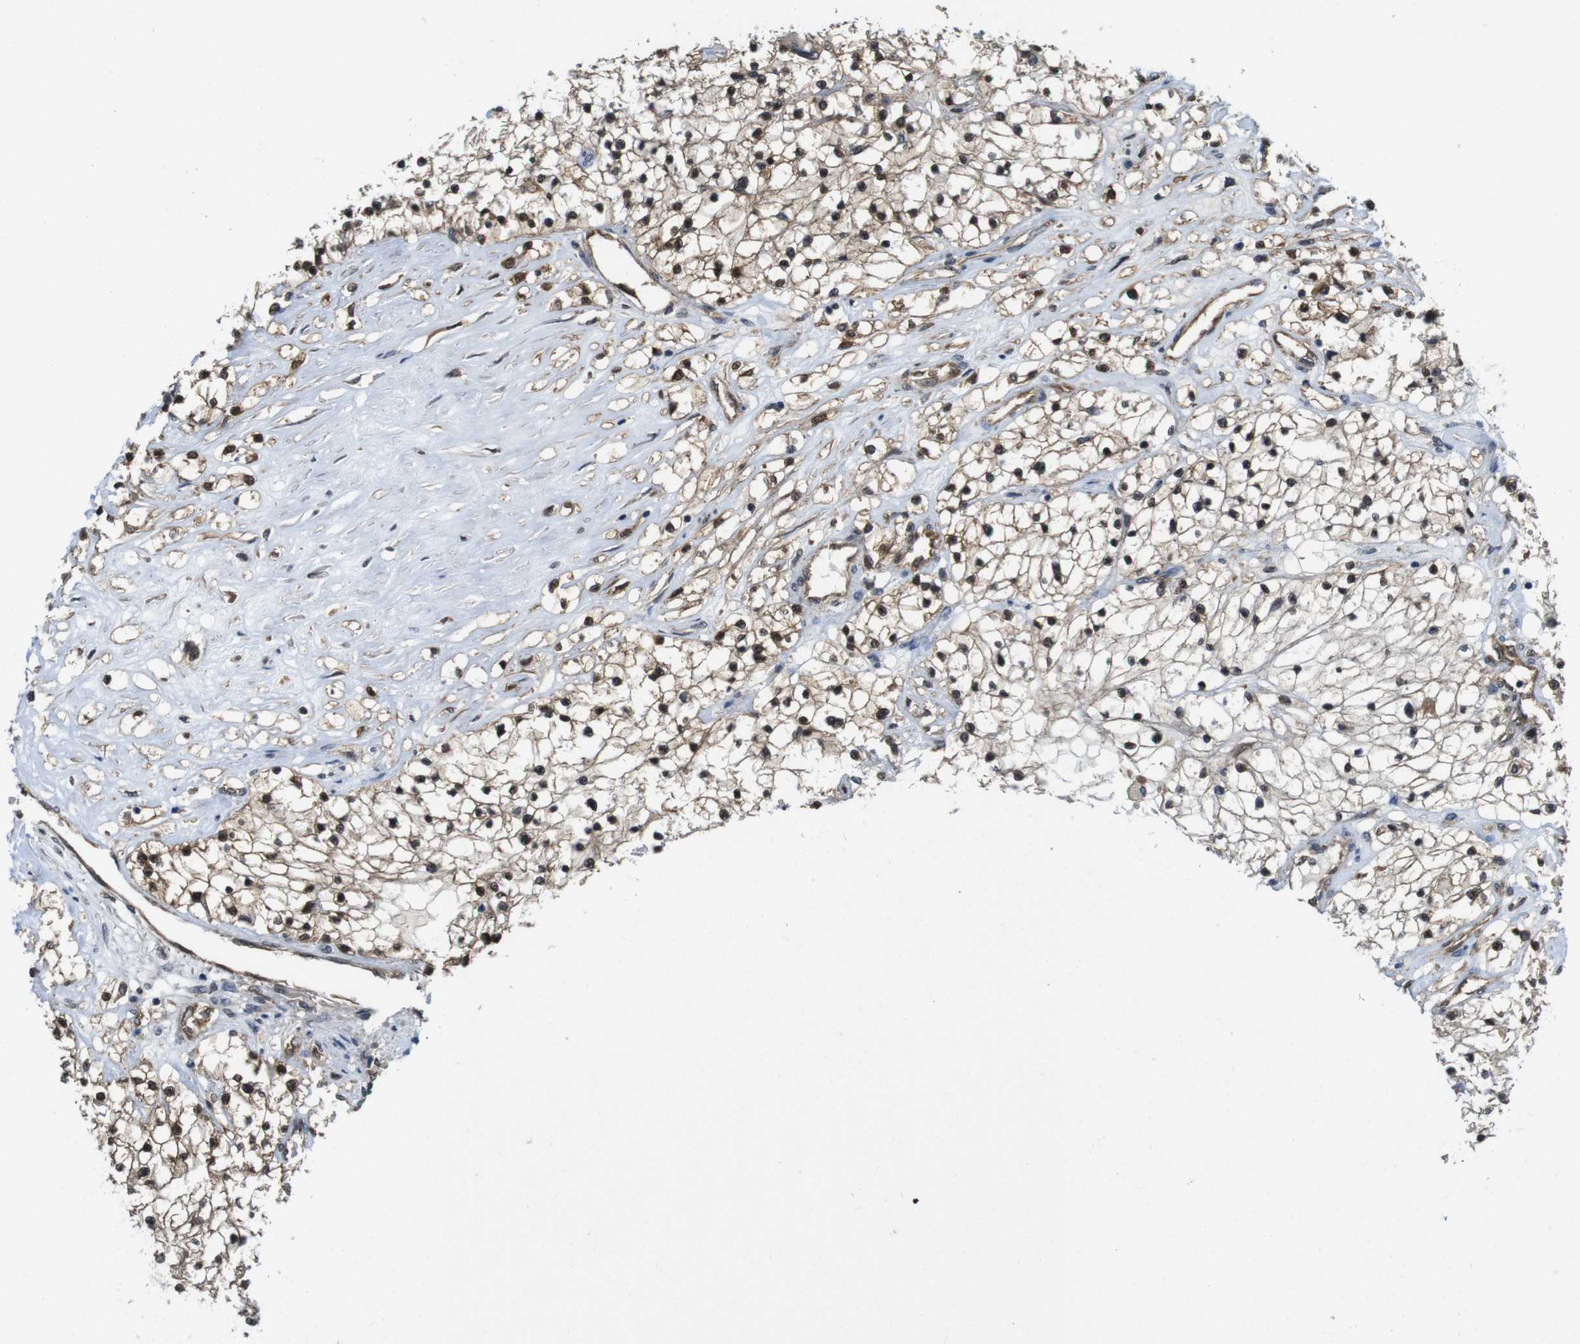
{"staining": {"intensity": "strong", "quantity": ">75%", "location": "cytoplasmic/membranous,nuclear"}, "tissue": "renal cancer", "cell_type": "Tumor cells", "image_type": "cancer", "snomed": [{"axis": "morphology", "description": "Adenocarcinoma, NOS"}, {"axis": "topography", "description": "Kidney"}], "caption": "Immunohistochemical staining of human renal adenocarcinoma demonstrates high levels of strong cytoplasmic/membranous and nuclear protein expression in about >75% of tumor cells.", "gene": "YWHAG", "patient": {"sex": "male", "age": 68}}